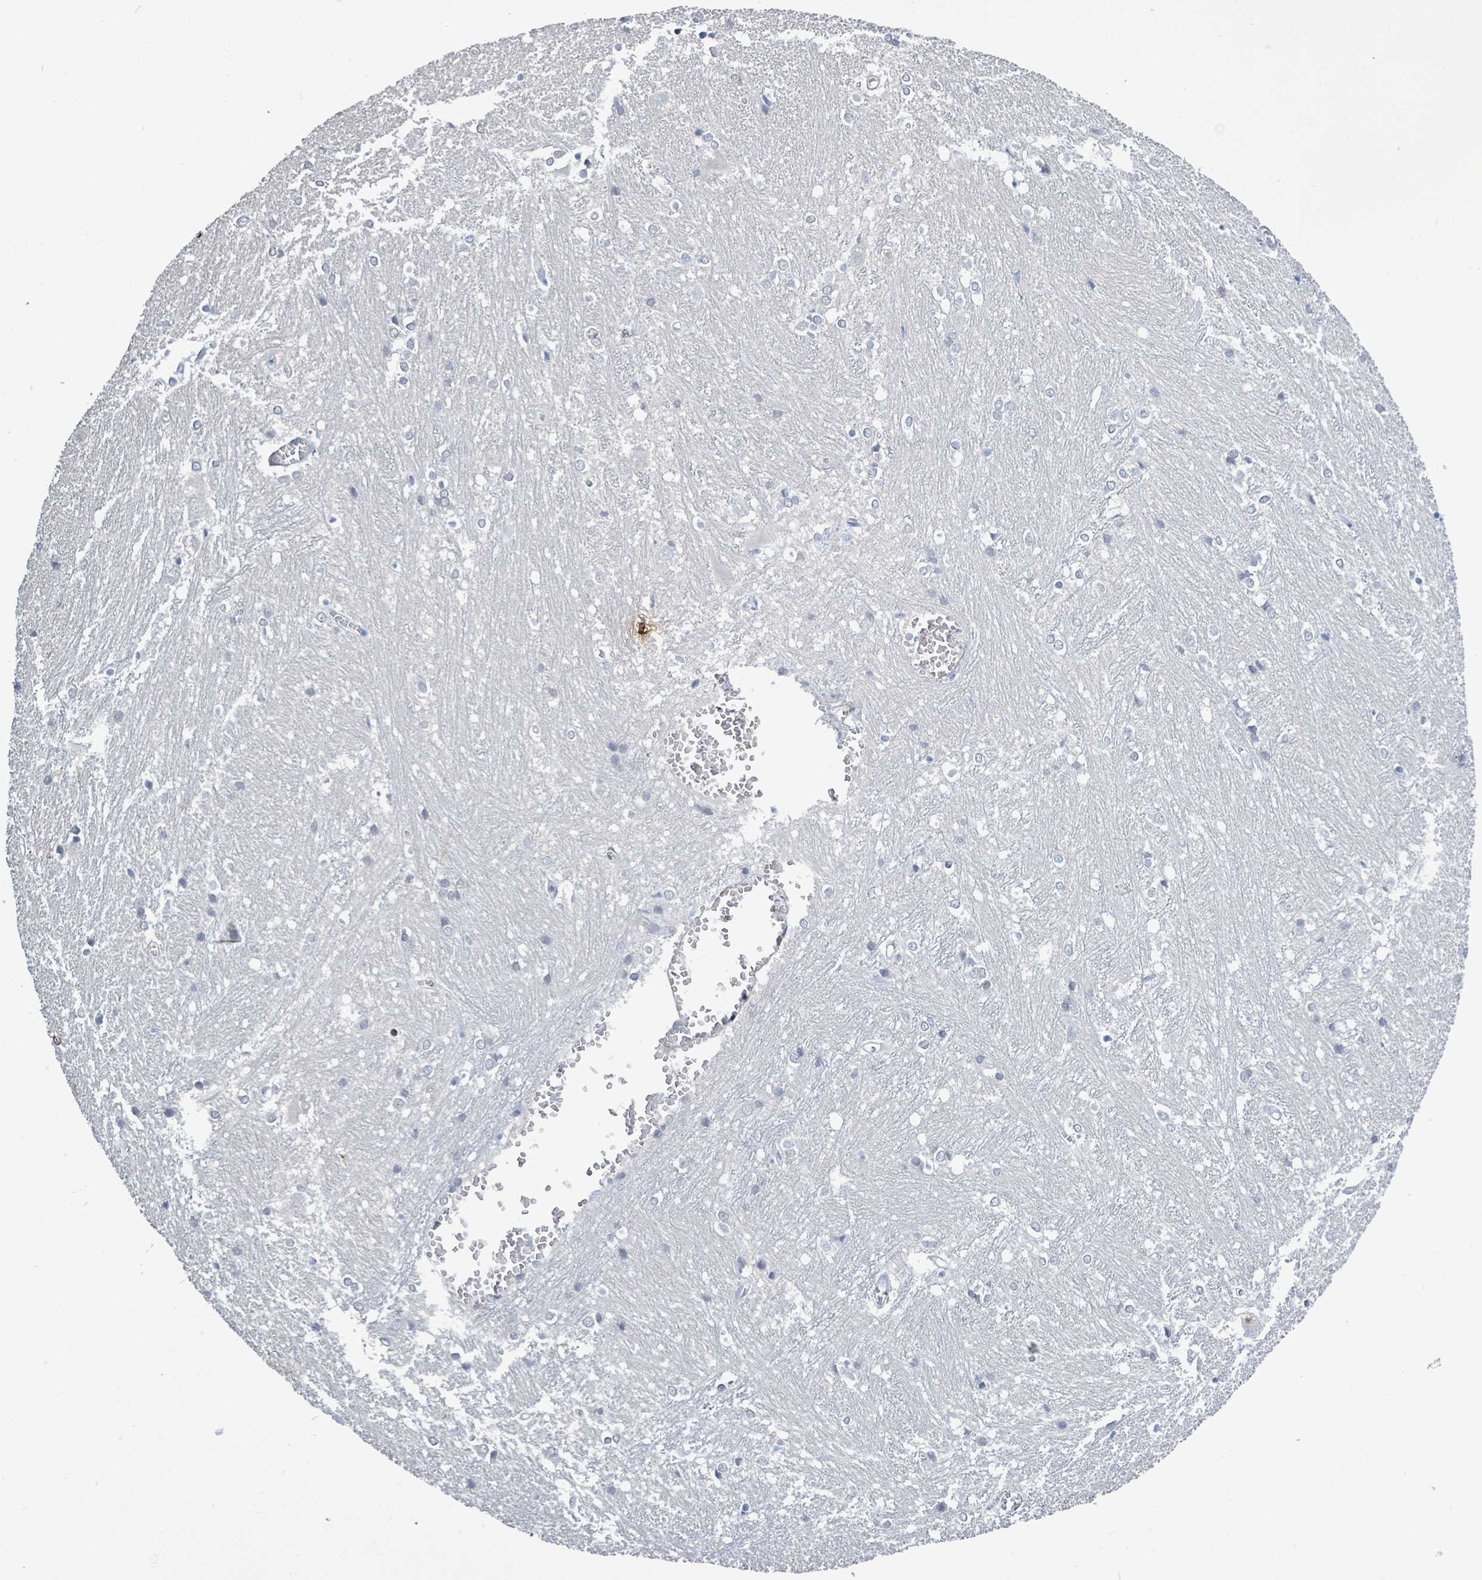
{"staining": {"intensity": "negative", "quantity": "none", "location": "none"}, "tissue": "caudate", "cell_type": "Glial cells", "image_type": "normal", "snomed": [{"axis": "morphology", "description": "Normal tissue, NOS"}, {"axis": "topography", "description": "Lateral ventricle wall"}], "caption": "High power microscopy micrograph of an immunohistochemistry (IHC) micrograph of benign caudate, revealing no significant staining in glial cells.", "gene": "DMRTC1B", "patient": {"sex": "male", "age": 37}}